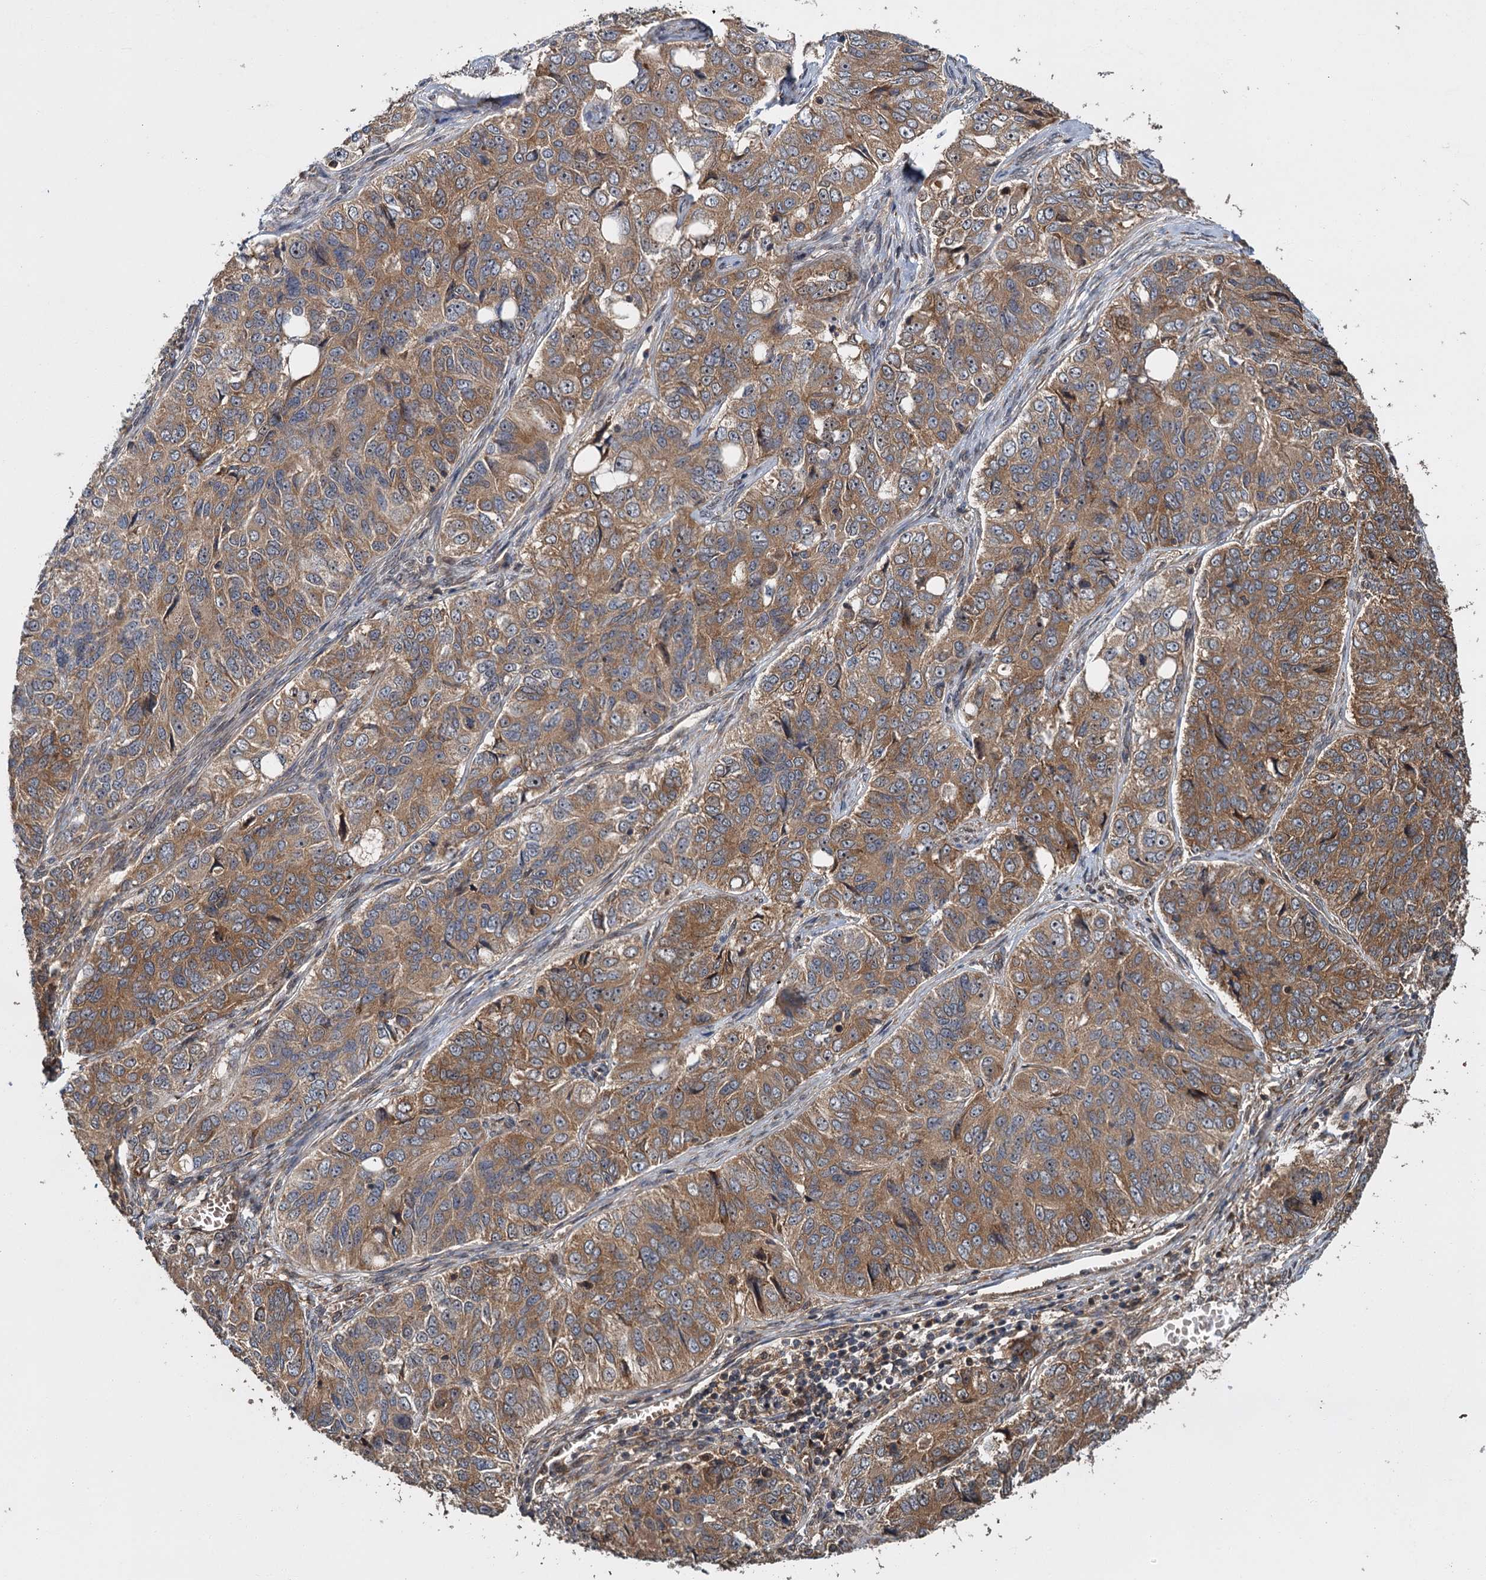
{"staining": {"intensity": "moderate", "quantity": ">75%", "location": "cytoplasmic/membranous"}, "tissue": "ovarian cancer", "cell_type": "Tumor cells", "image_type": "cancer", "snomed": [{"axis": "morphology", "description": "Carcinoma, endometroid"}, {"axis": "topography", "description": "Ovary"}], "caption": "Moderate cytoplasmic/membranous expression for a protein is appreciated in approximately >75% of tumor cells of ovarian endometroid carcinoma using immunohistochemistry.", "gene": "KANSL2", "patient": {"sex": "female", "age": 51}}